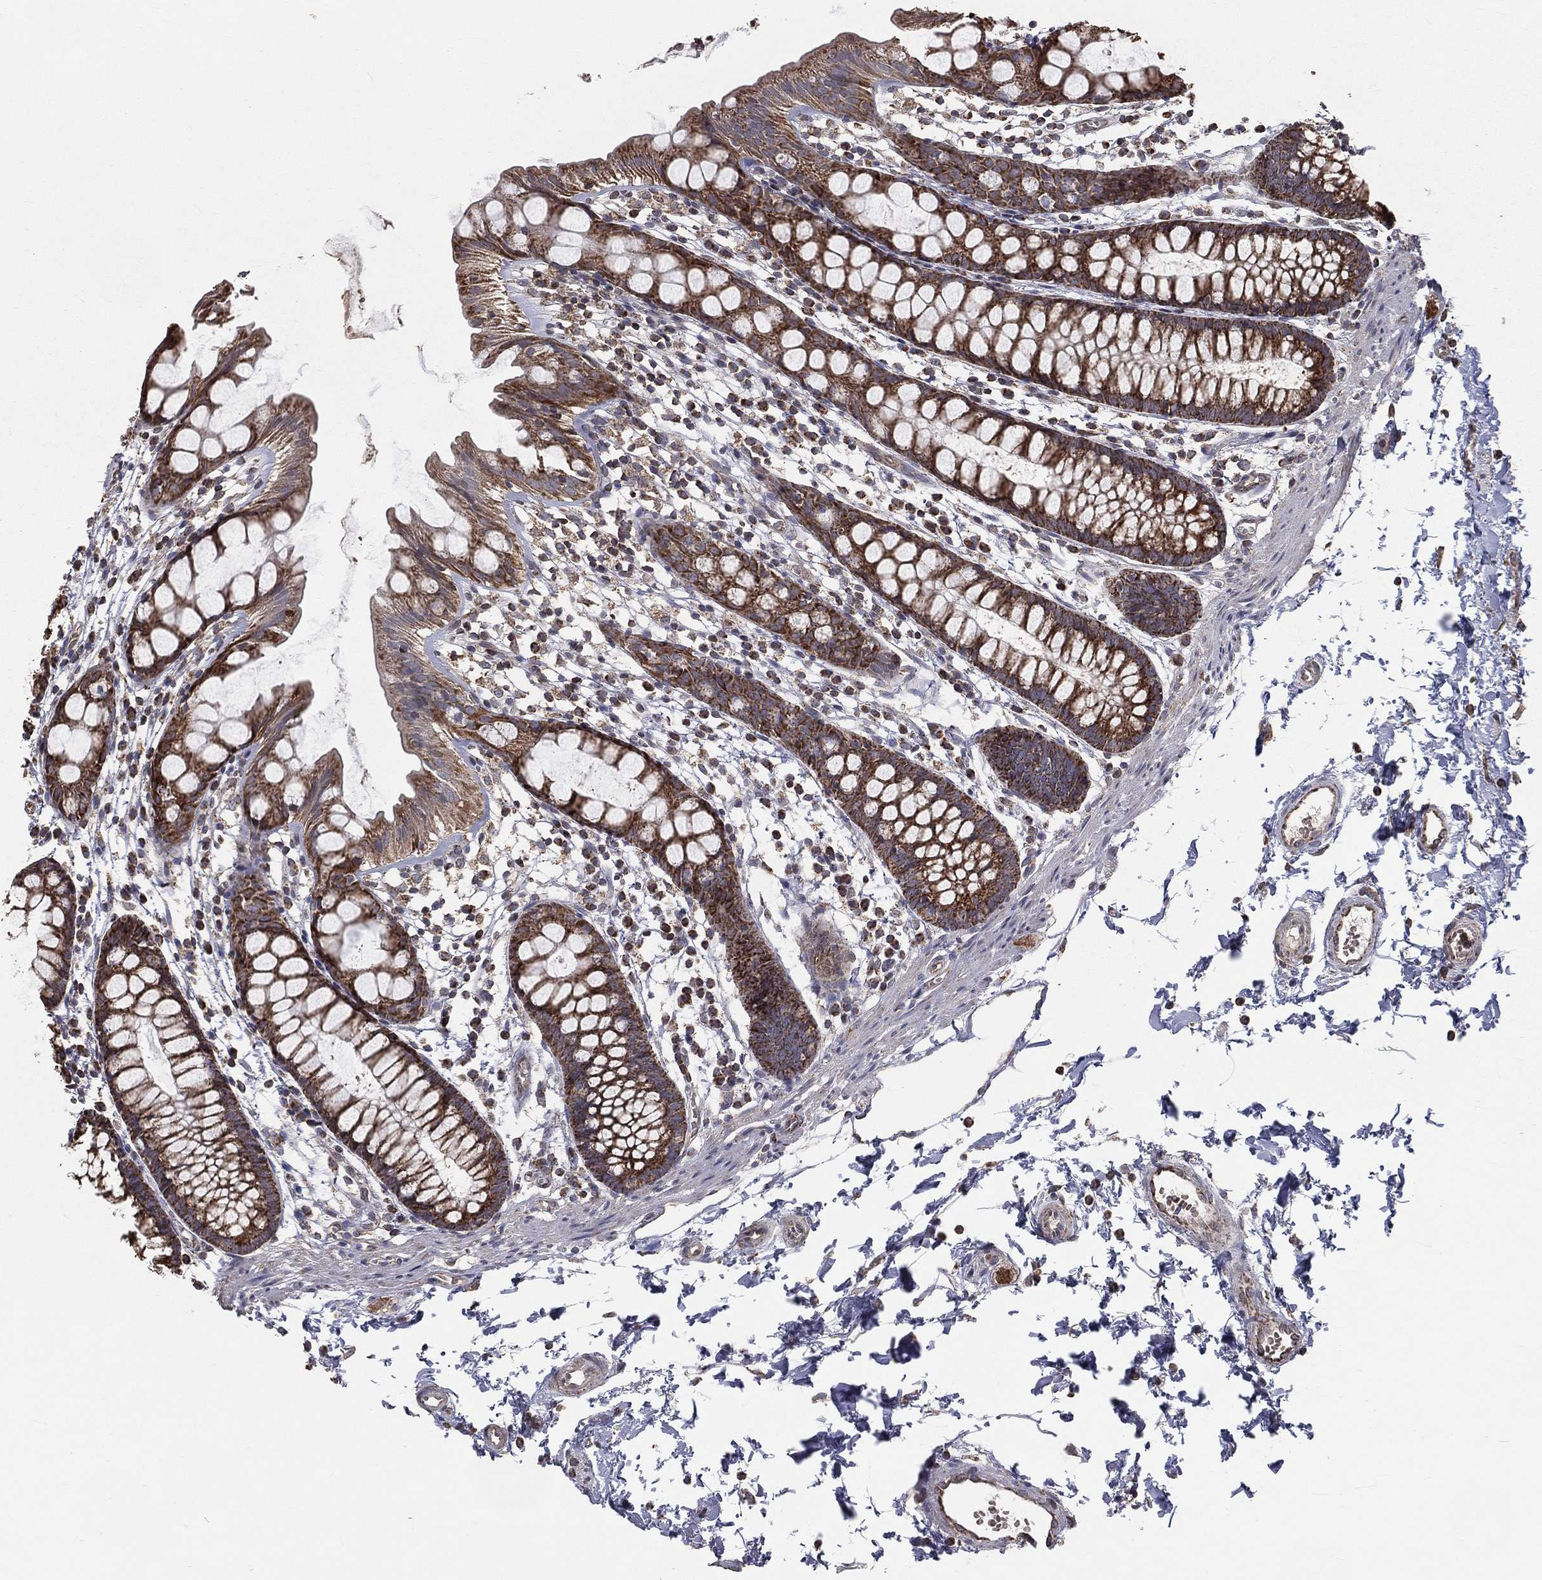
{"staining": {"intensity": "strong", "quantity": ">75%", "location": "cytoplasmic/membranous"}, "tissue": "rectum", "cell_type": "Glandular cells", "image_type": "normal", "snomed": [{"axis": "morphology", "description": "Normal tissue, NOS"}, {"axis": "topography", "description": "Rectum"}], "caption": "Rectum was stained to show a protein in brown. There is high levels of strong cytoplasmic/membranous positivity in approximately >75% of glandular cells. (Brightfield microscopy of DAB IHC at high magnification).", "gene": "MRPL46", "patient": {"sex": "male", "age": 57}}